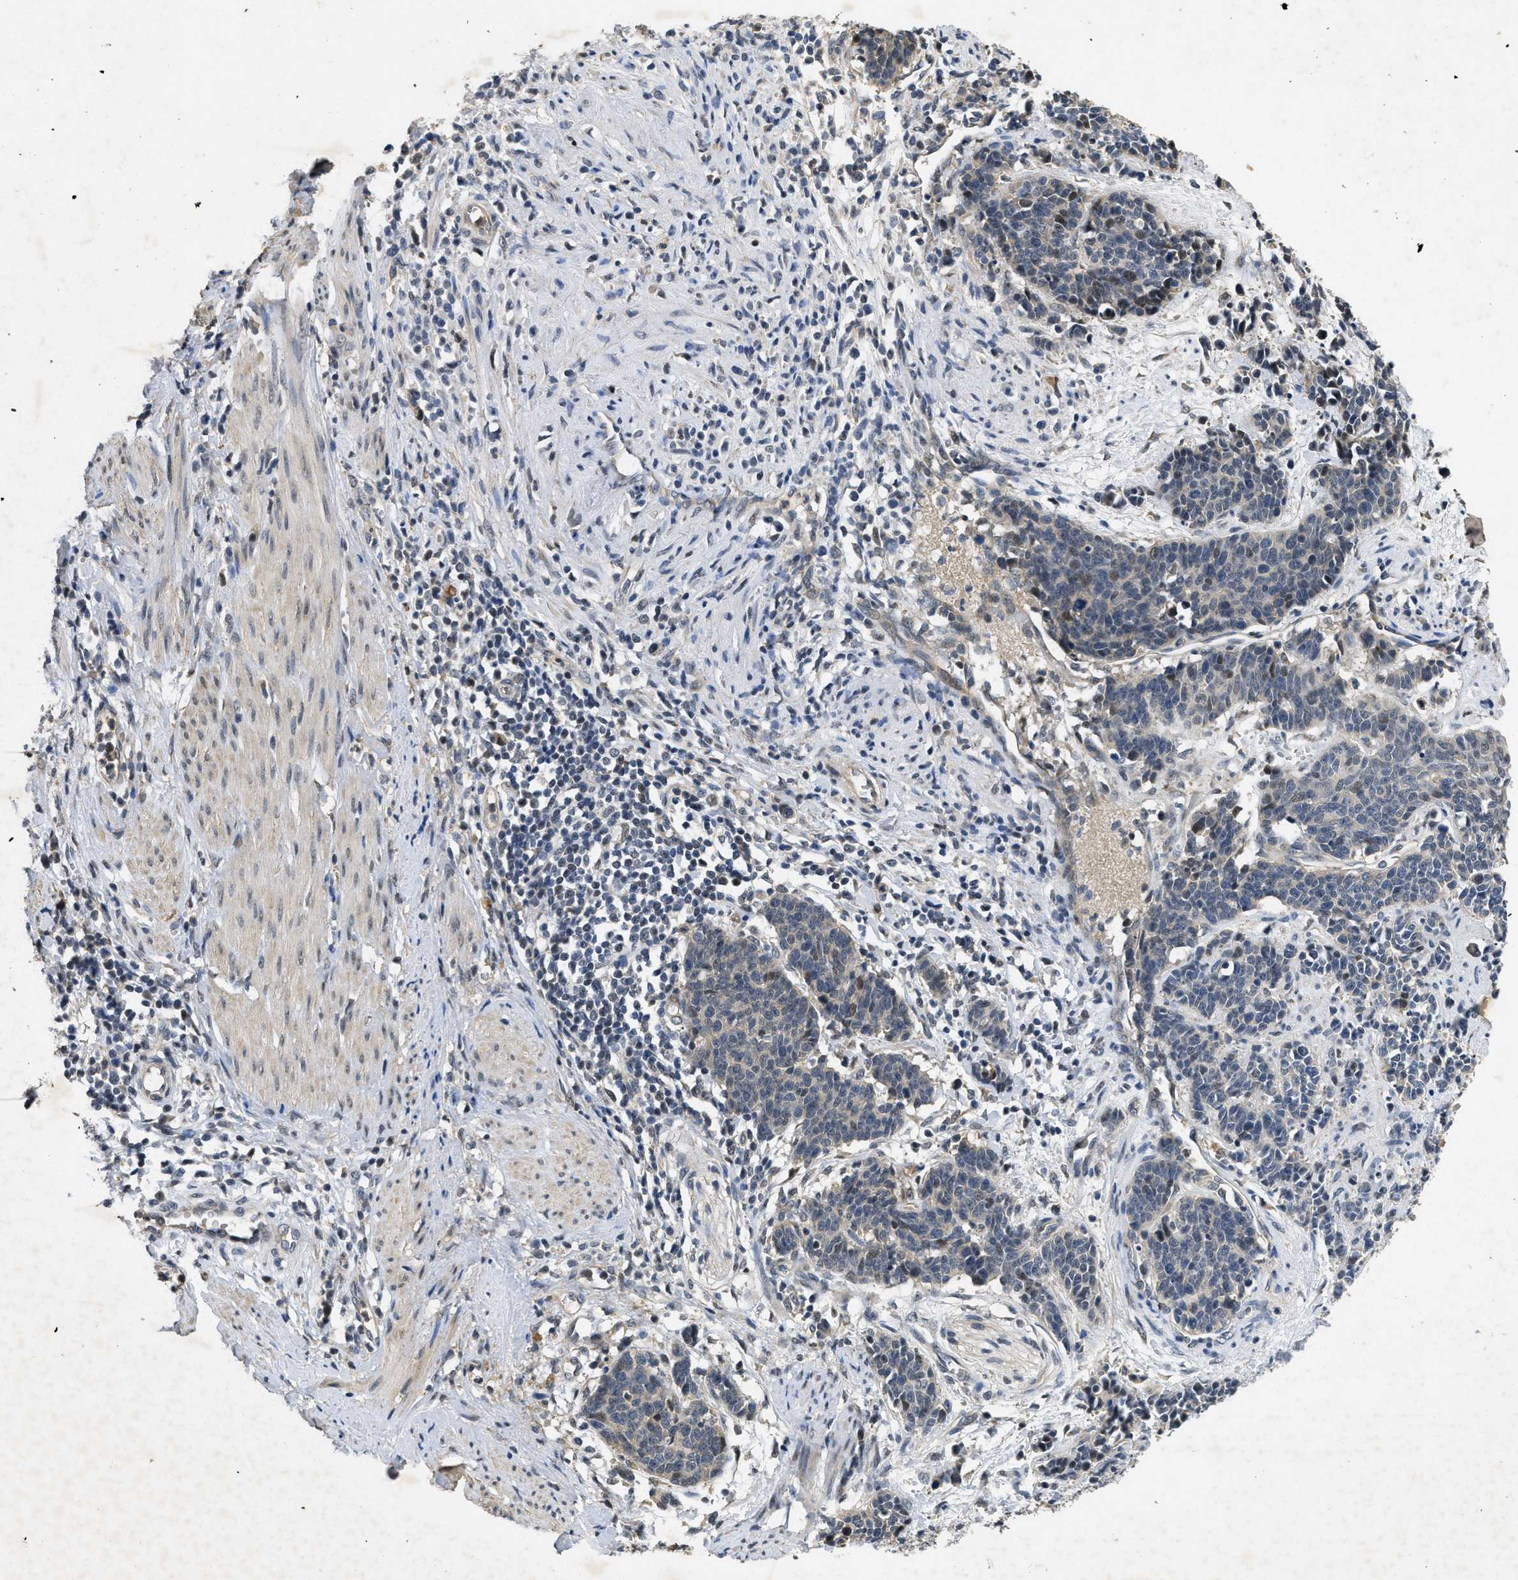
{"staining": {"intensity": "weak", "quantity": "<25%", "location": "nuclear"}, "tissue": "cervical cancer", "cell_type": "Tumor cells", "image_type": "cancer", "snomed": [{"axis": "morphology", "description": "Squamous cell carcinoma, NOS"}, {"axis": "topography", "description": "Cervix"}], "caption": "Cervical cancer was stained to show a protein in brown. There is no significant staining in tumor cells.", "gene": "PAPOLG", "patient": {"sex": "female", "age": 35}}